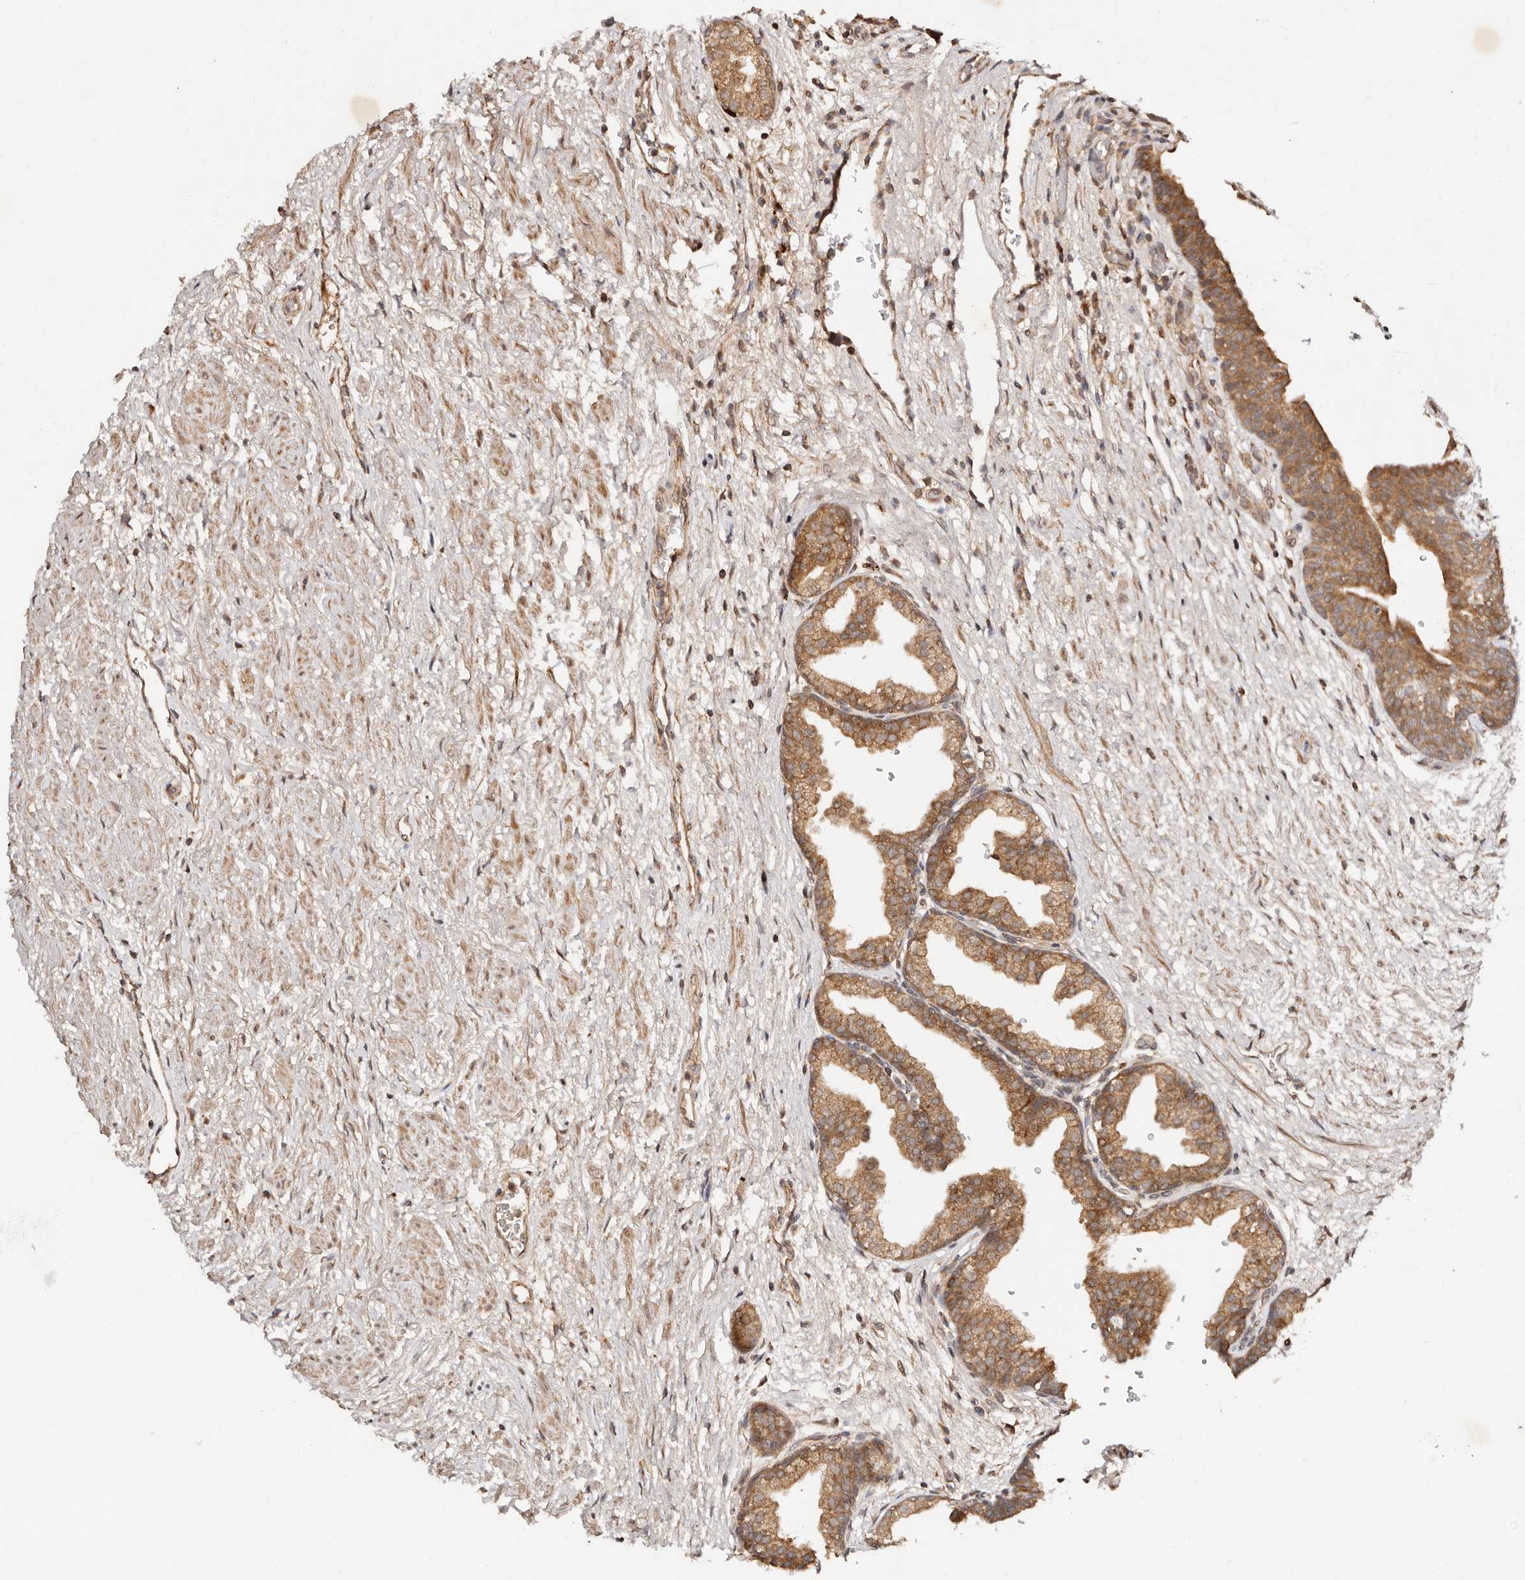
{"staining": {"intensity": "moderate", "quantity": ">75%", "location": "cytoplasmic/membranous"}, "tissue": "prostate", "cell_type": "Glandular cells", "image_type": "normal", "snomed": [{"axis": "morphology", "description": "Normal tissue, NOS"}, {"axis": "topography", "description": "Prostate"}], "caption": "Protein staining of benign prostate shows moderate cytoplasmic/membranous positivity in approximately >75% of glandular cells.", "gene": "DENND11", "patient": {"sex": "male", "age": 48}}